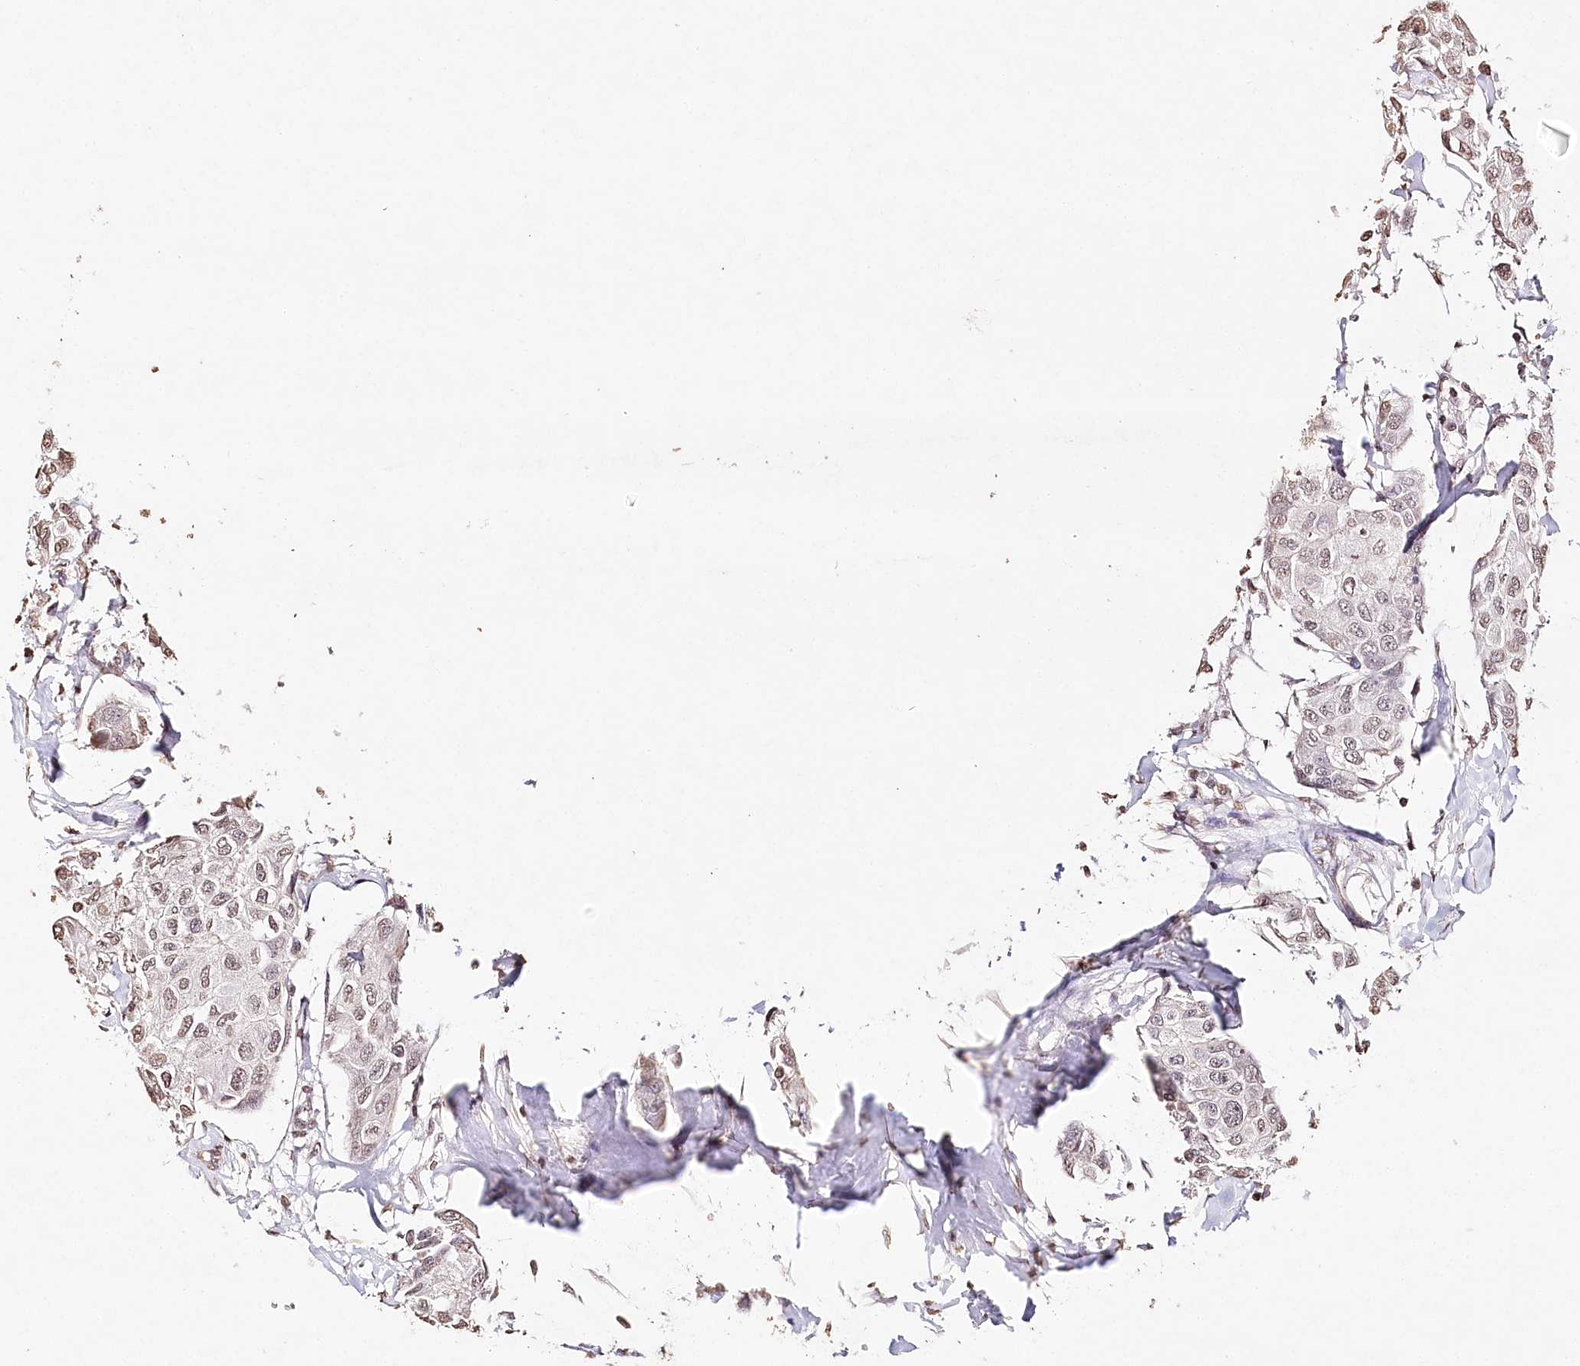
{"staining": {"intensity": "moderate", "quantity": ">75%", "location": "nuclear"}, "tissue": "breast cancer", "cell_type": "Tumor cells", "image_type": "cancer", "snomed": [{"axis": "morphology", "description": "Duct carcinoma"}, {"axis": "topography", "description": "Breast"}], "caption": "Moderate nuclear expression is appreciated in approximately >75% of tumor cells in breast intraductal carcinoma.", "gene": "DMXL1", "patient": {"sex": "female", "age": 80}}